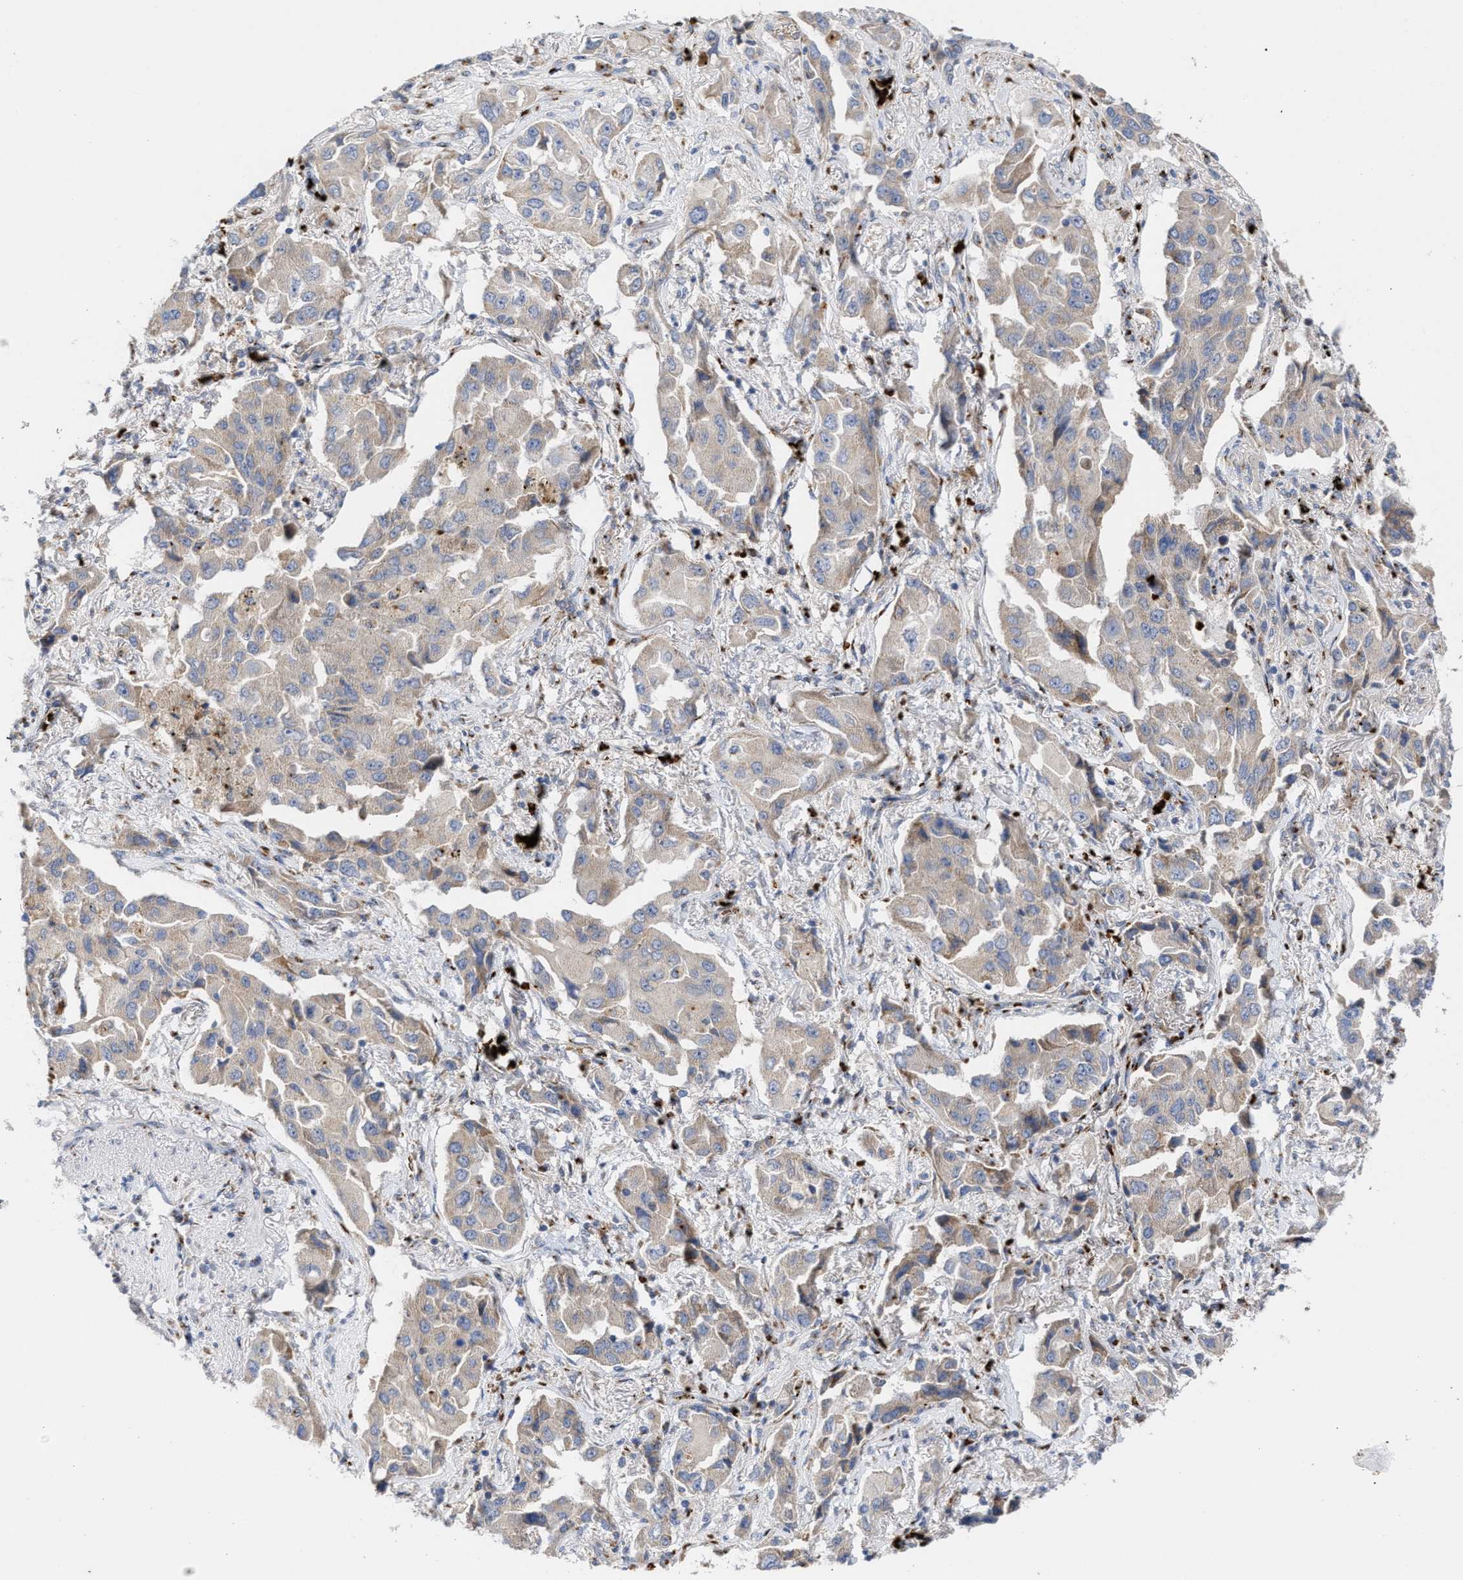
{"staining": {"intensity": "moderate", "quantity": ">75%", "location": "cytoplasmic/membranous"}, "tissue": "lung cancer", "cell_type": "Tumor cells", "image_type": "cancer", "snomed": [{"axis": "morphology", "description": "Adenocarcinoma, NOS"}, {"axis": "topography", "description": "Lung"}], "caption": "This image demonstrates immunohistochemistry staining of human lung cancer (adenocarcinoma), with medium moderate cytoplasmic/membranous staining in approximately >75% of tumor cells.", "gene": "CCL2", "patient": {"sex": "female", "age": 65}}